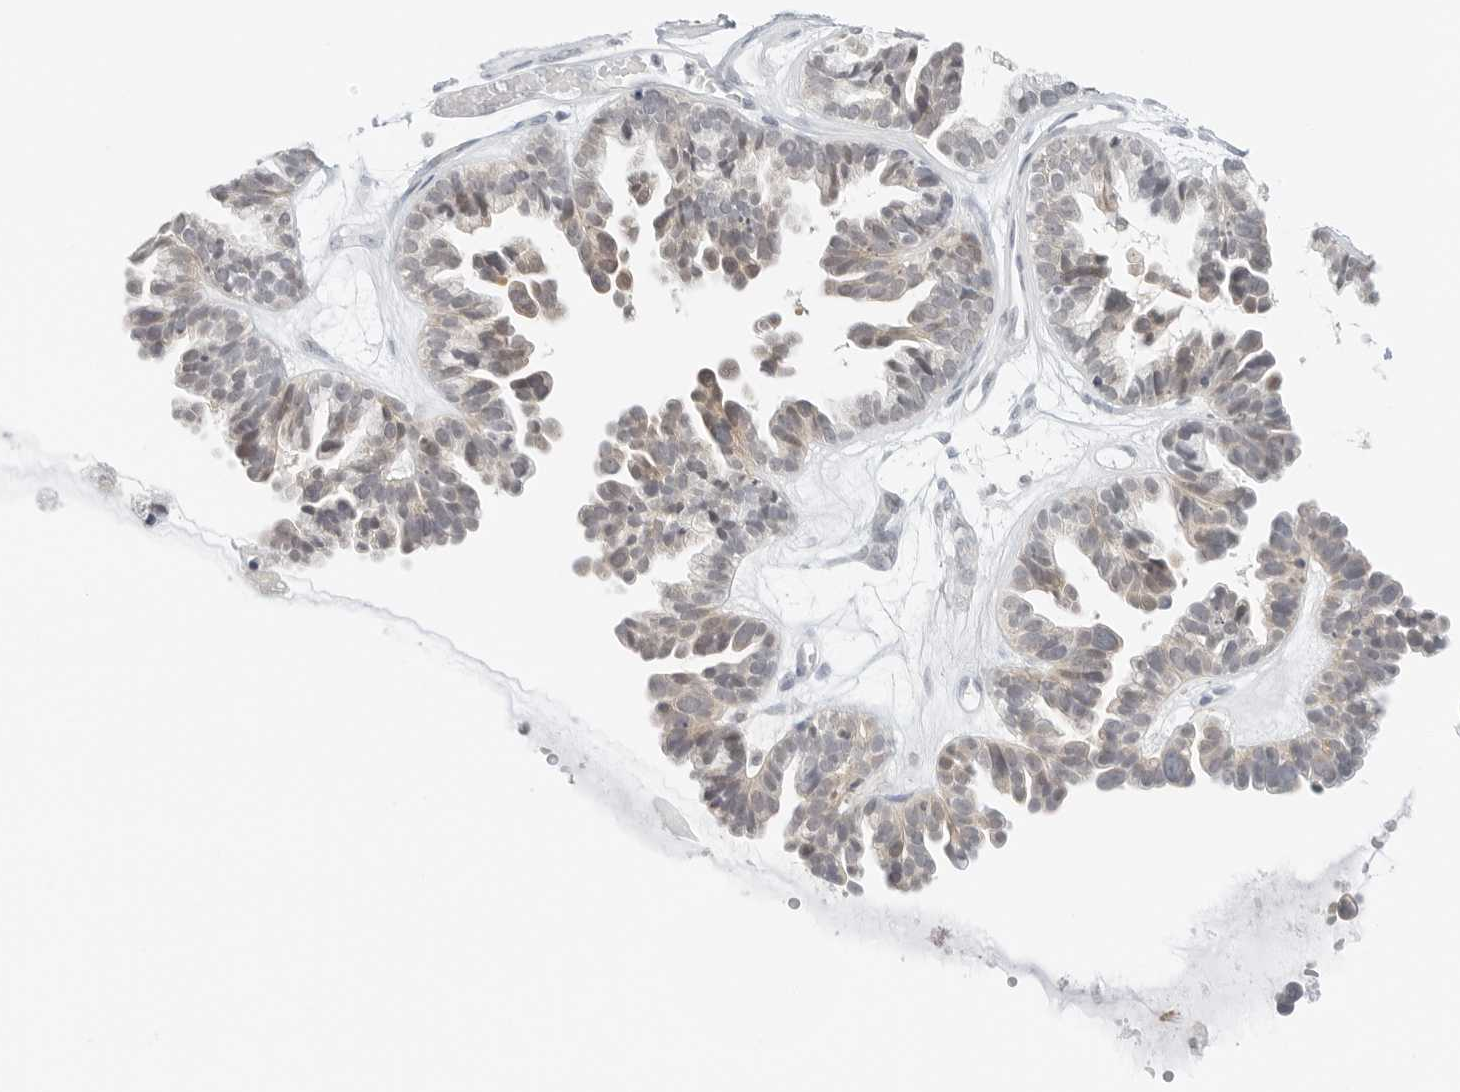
{"staining": {"intensity": "weak", "quantity": "<25%", "location": "cytoplasmic/membranous"}, "tissue": "ovarian cancer", "cell_type": "Tumor cells", "image_type": "cancer", "snomed": [{"axis": "morphology", "description": "Cystadenocarcinoma, serous, NOS"}, {"axis": "topography", "description": "Ovary"}], "caption": "The immunohistochemistry histopathology image has no significant expression in tumor cells of ovarian serous cystadenocarcinoma tissue.", "gene": "CCSAP", "patient": {"sex": "female", "age": 56}}